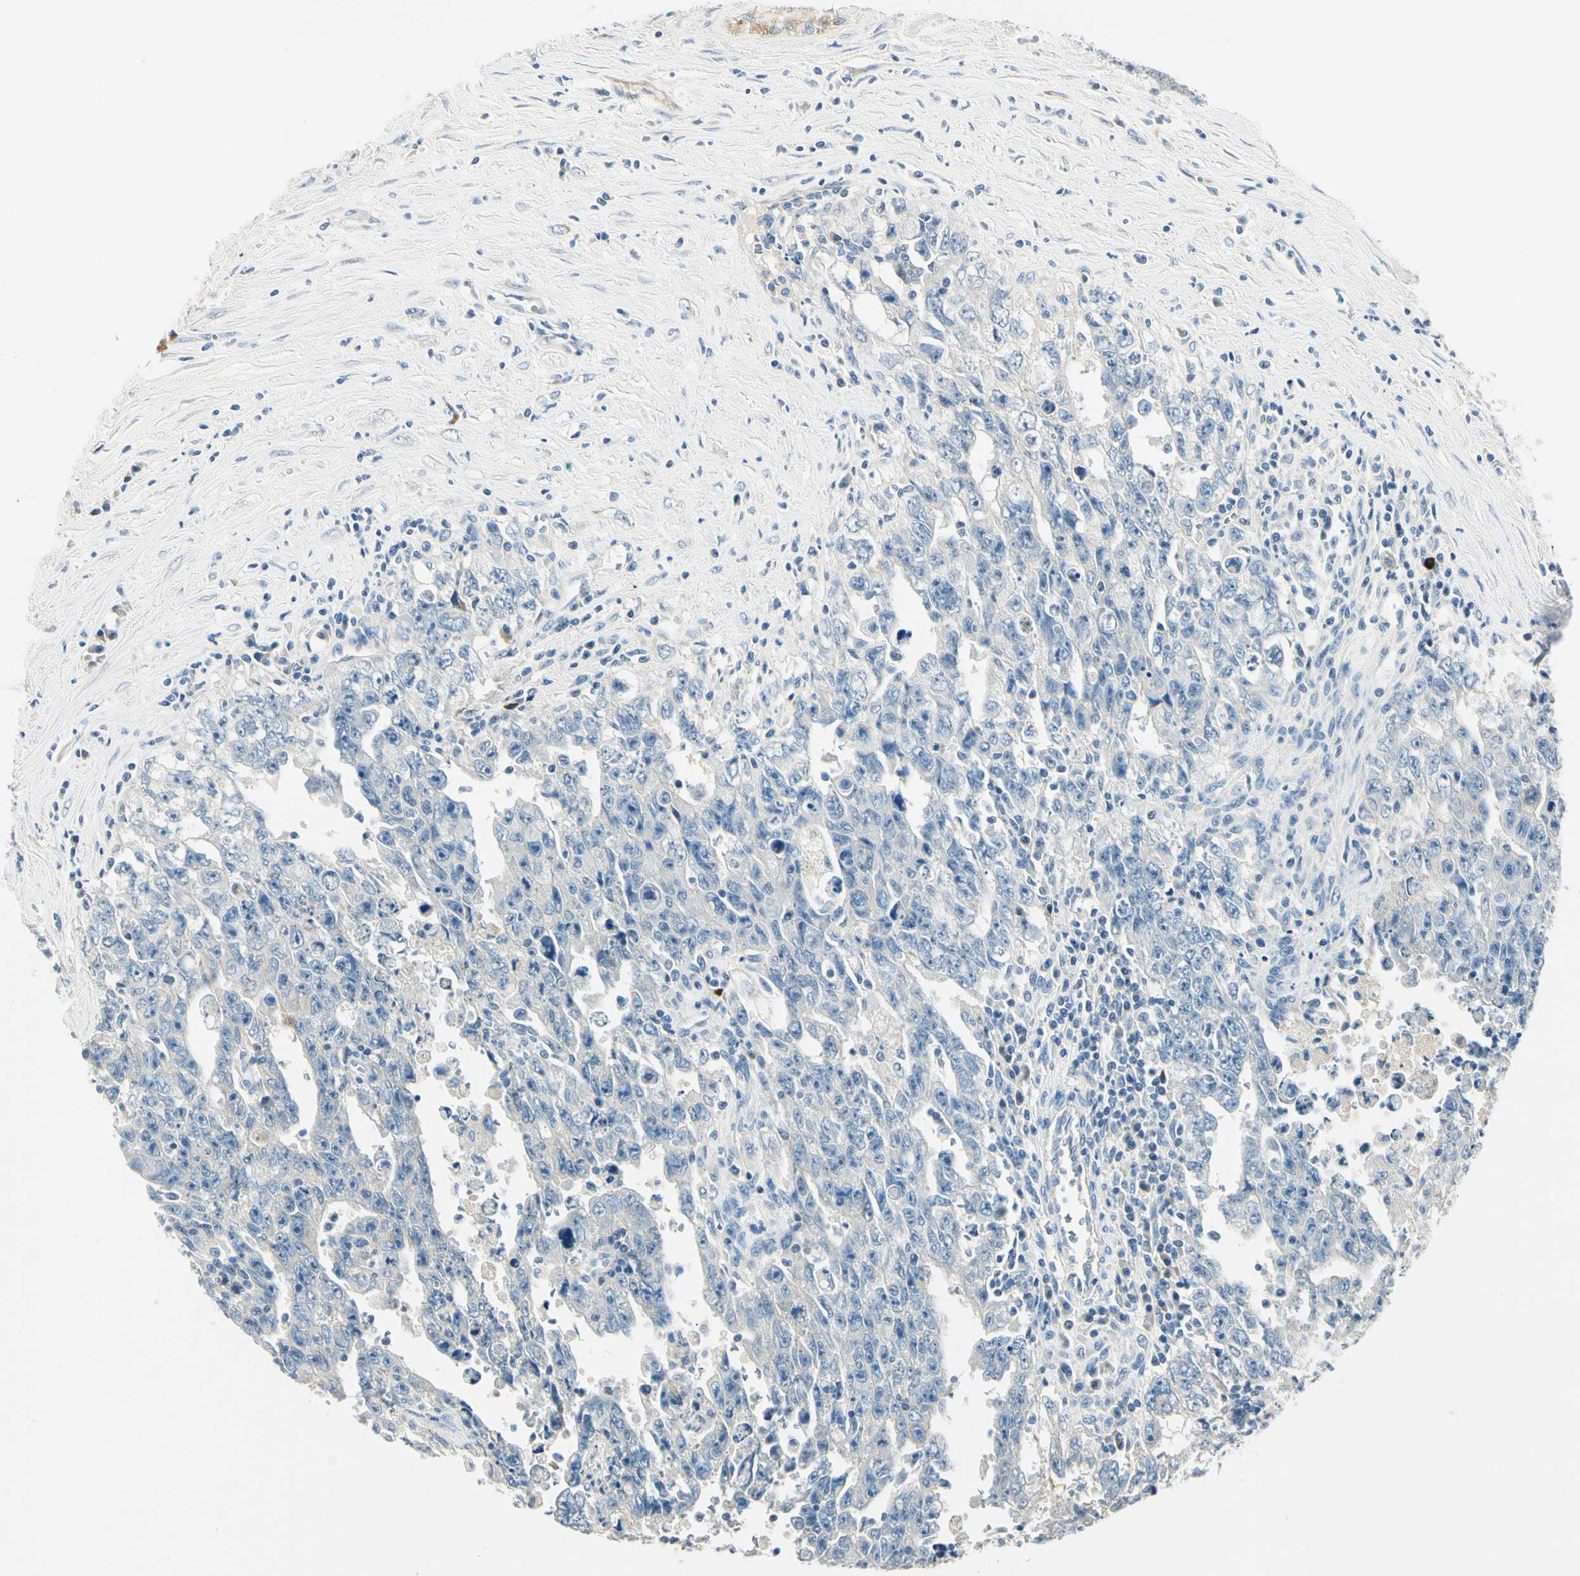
{"staining": {"intensity": "negative", "quantity": "none", "location": "none"}, "tissue": "testis cancer", "cell_type": "Tumor cells", "image_type": "cancer", "snomed": [{"axis": "morphology", "description": "Carcinoma, Embryonal, NOS"}, {"axis": "topography", "description": "Testis"}], "caption": "This is a image of immunohistochemistry (IHC) staining of embryonal carcinoma (testis), which shows no positivity in tumor cells. Nuclei are stained in blue.", "gene": "TGFBR3", "patient": {"sex": "male", "age": 28}}